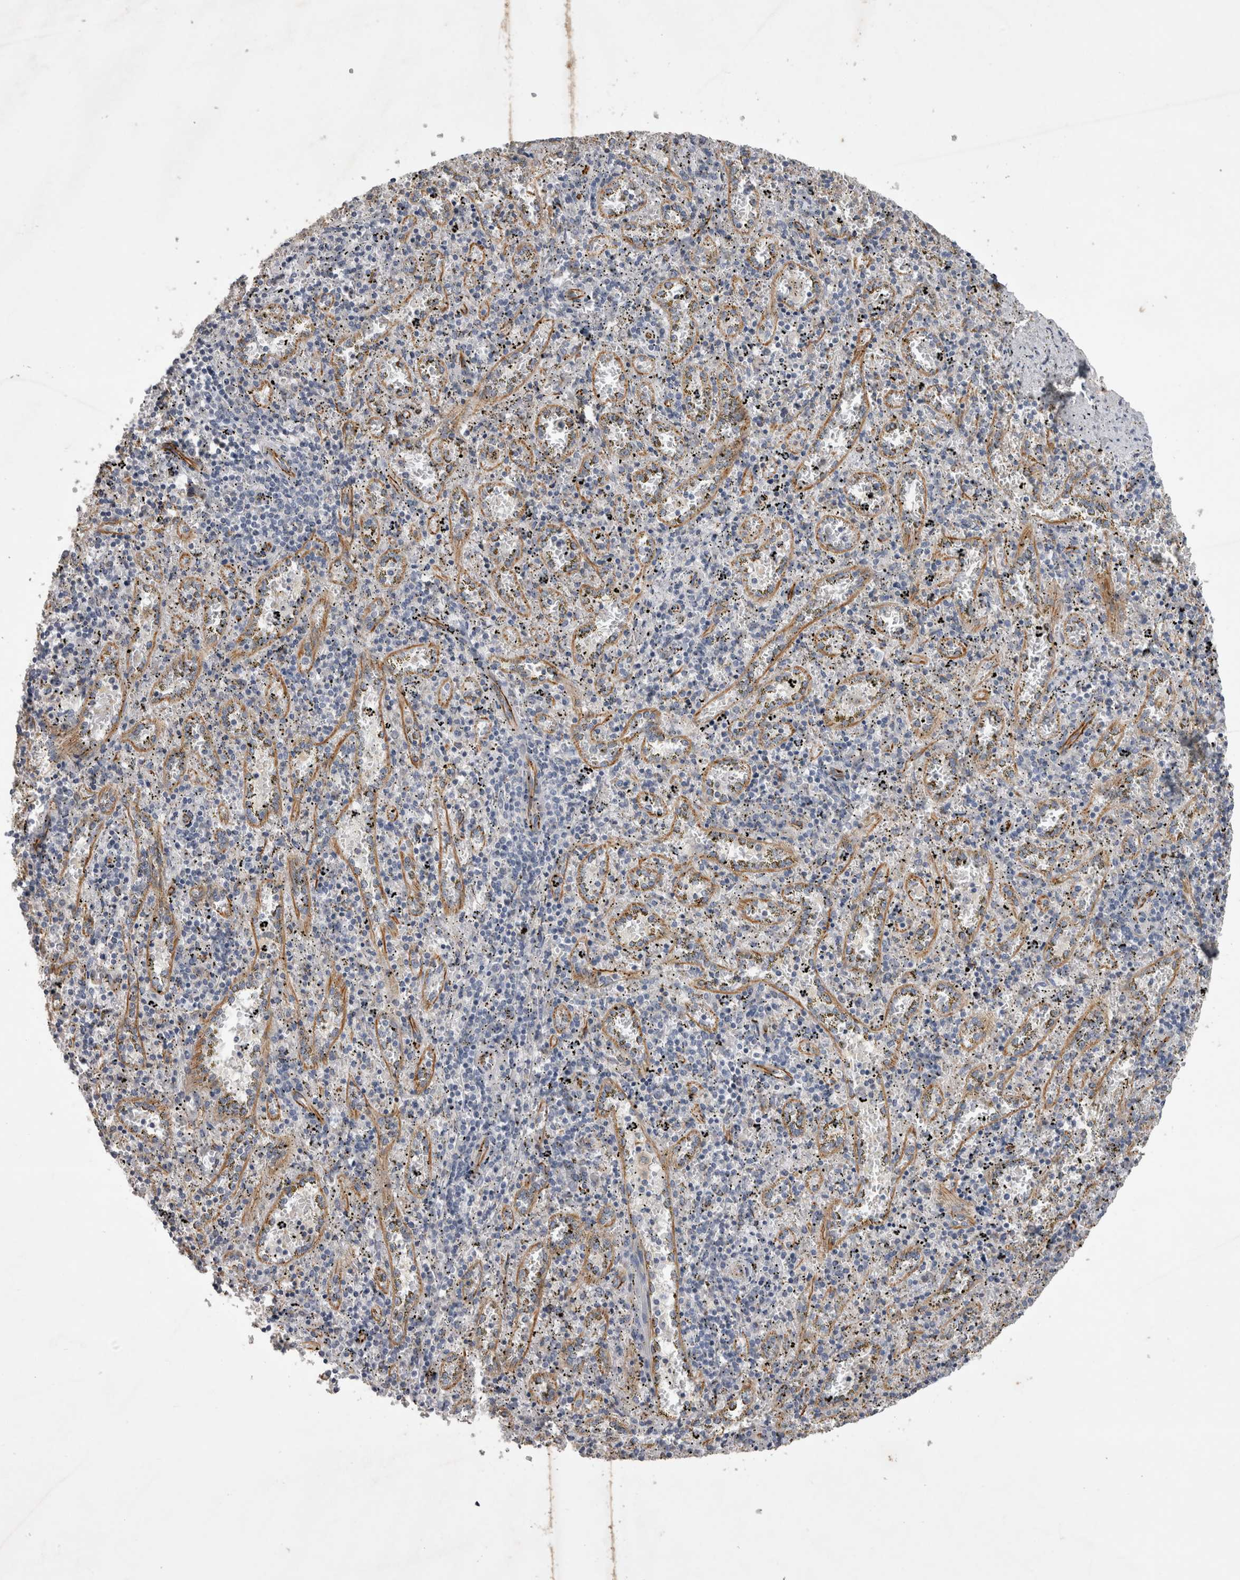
{"staining": {"intensity": "negative", "quantity": "none", "location": "none"}, "tissue": "spleen", "cell_type": "Cells in red pulp", "image_type": "normal", "snomed": [{"axis": "morphology", "description": "Normal tissue, NOS"}, {"axis": "topography", "description": "Spleen"}], "caption": "DAB immunohistochemical staining of normal spleen displays no significant staining in cells in red pulp. (IHC, brightfield microscopy, high magnification).", "gene": "STRADB", "patient": {"sex": "male", "age": 11}}